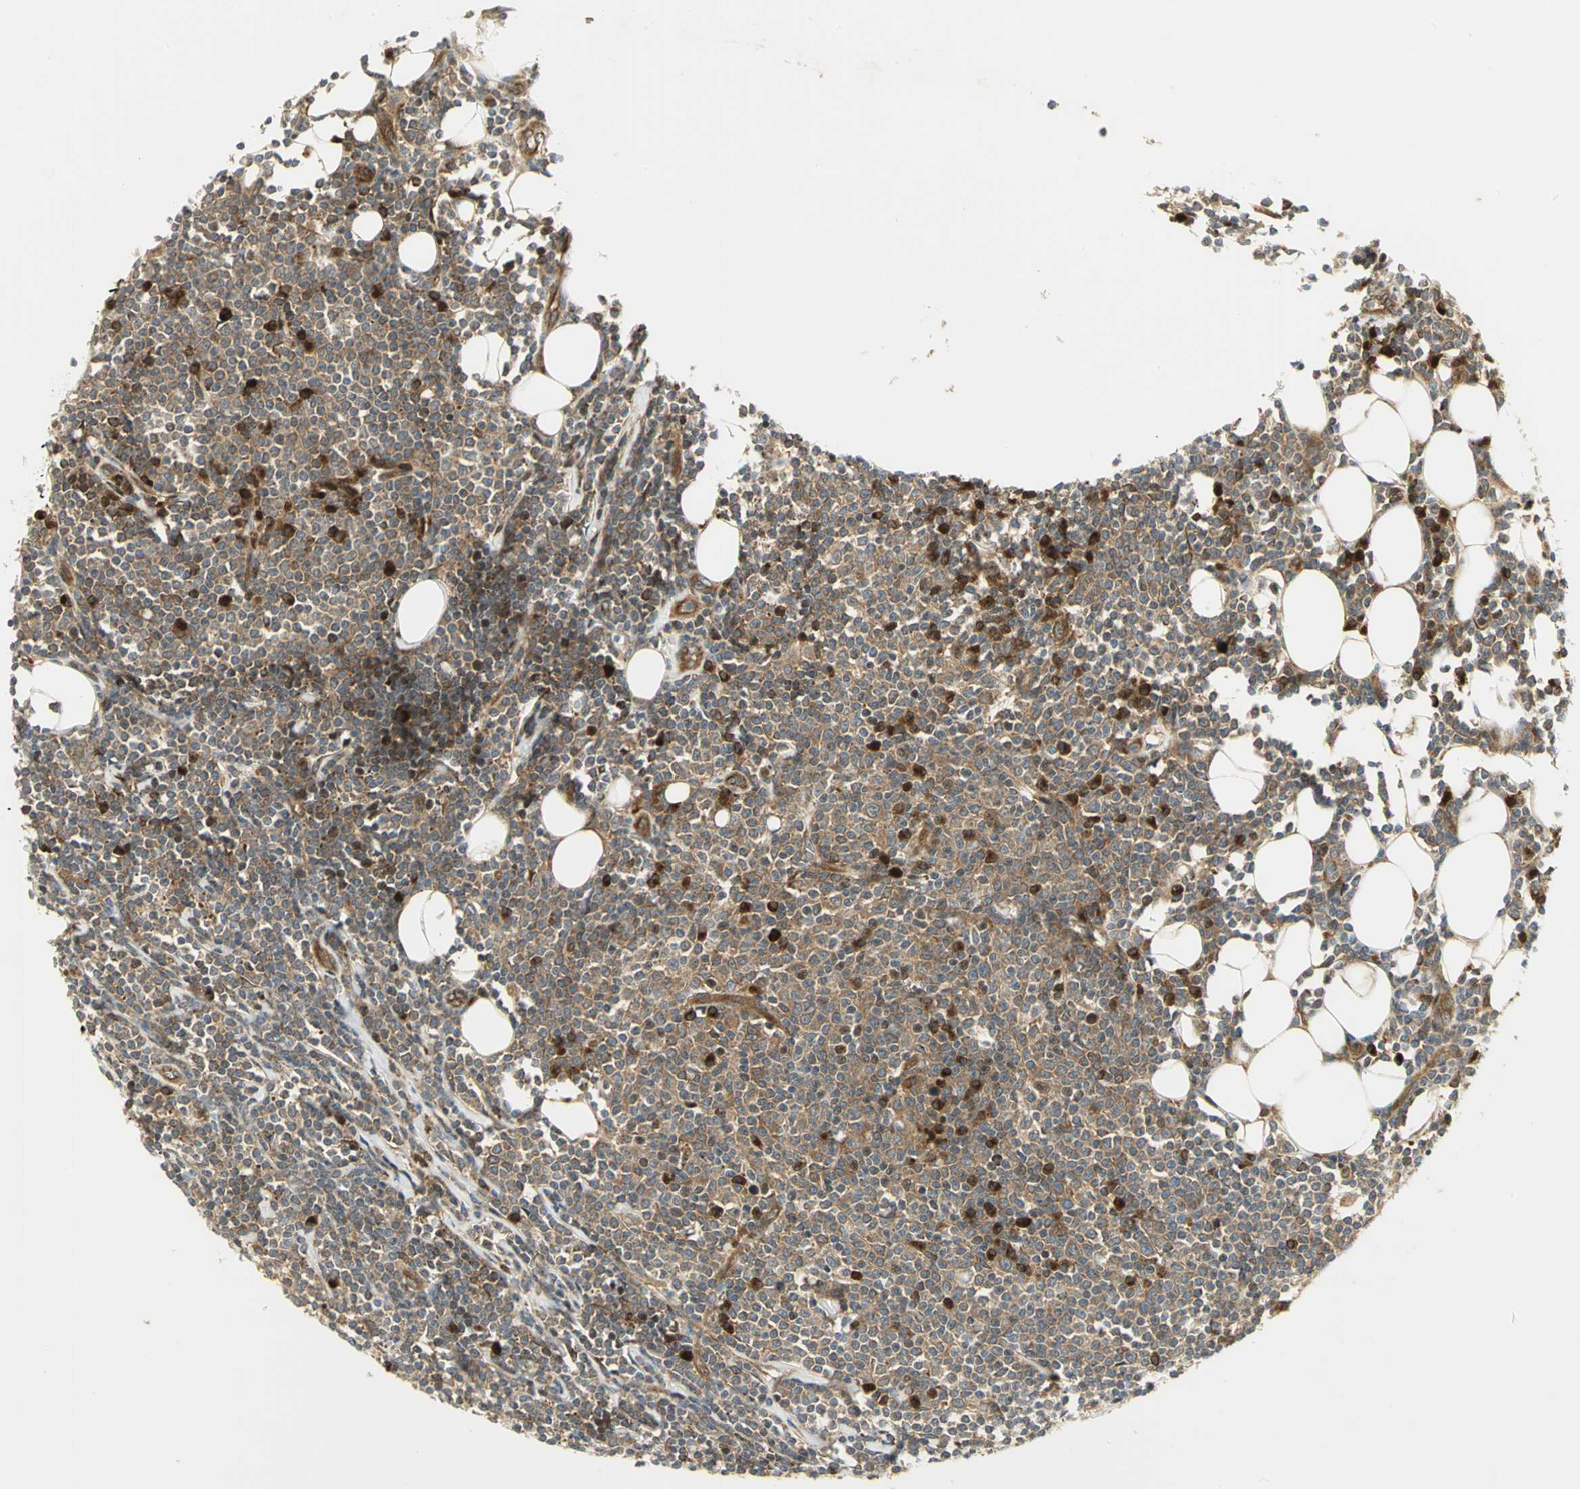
{"staining": {"intensity": "moderate", "quantity": ">75%", "location": "cytoplasmic/membranous"}, "tissue": "lymphoma", "cell_type": "Tumor cells", "image_type": "cancer", "snomed": [{"axis": "morphology", "description": "Malignant lymphoma, non-Hodgkin's type, Low grade"}, {"axis": "topography", "description": "Soft tissue"}], "caption": "Immunohistochemical staining of malignant lymphoma, non-Hodgkin's type (low-grade) demonstrates medium levels of moderate cytoplasmic/membranous positivity in approximately >75% of tumor cells.", "gene": "EEA1", "patient": {"sex": "male", "age": 92}}